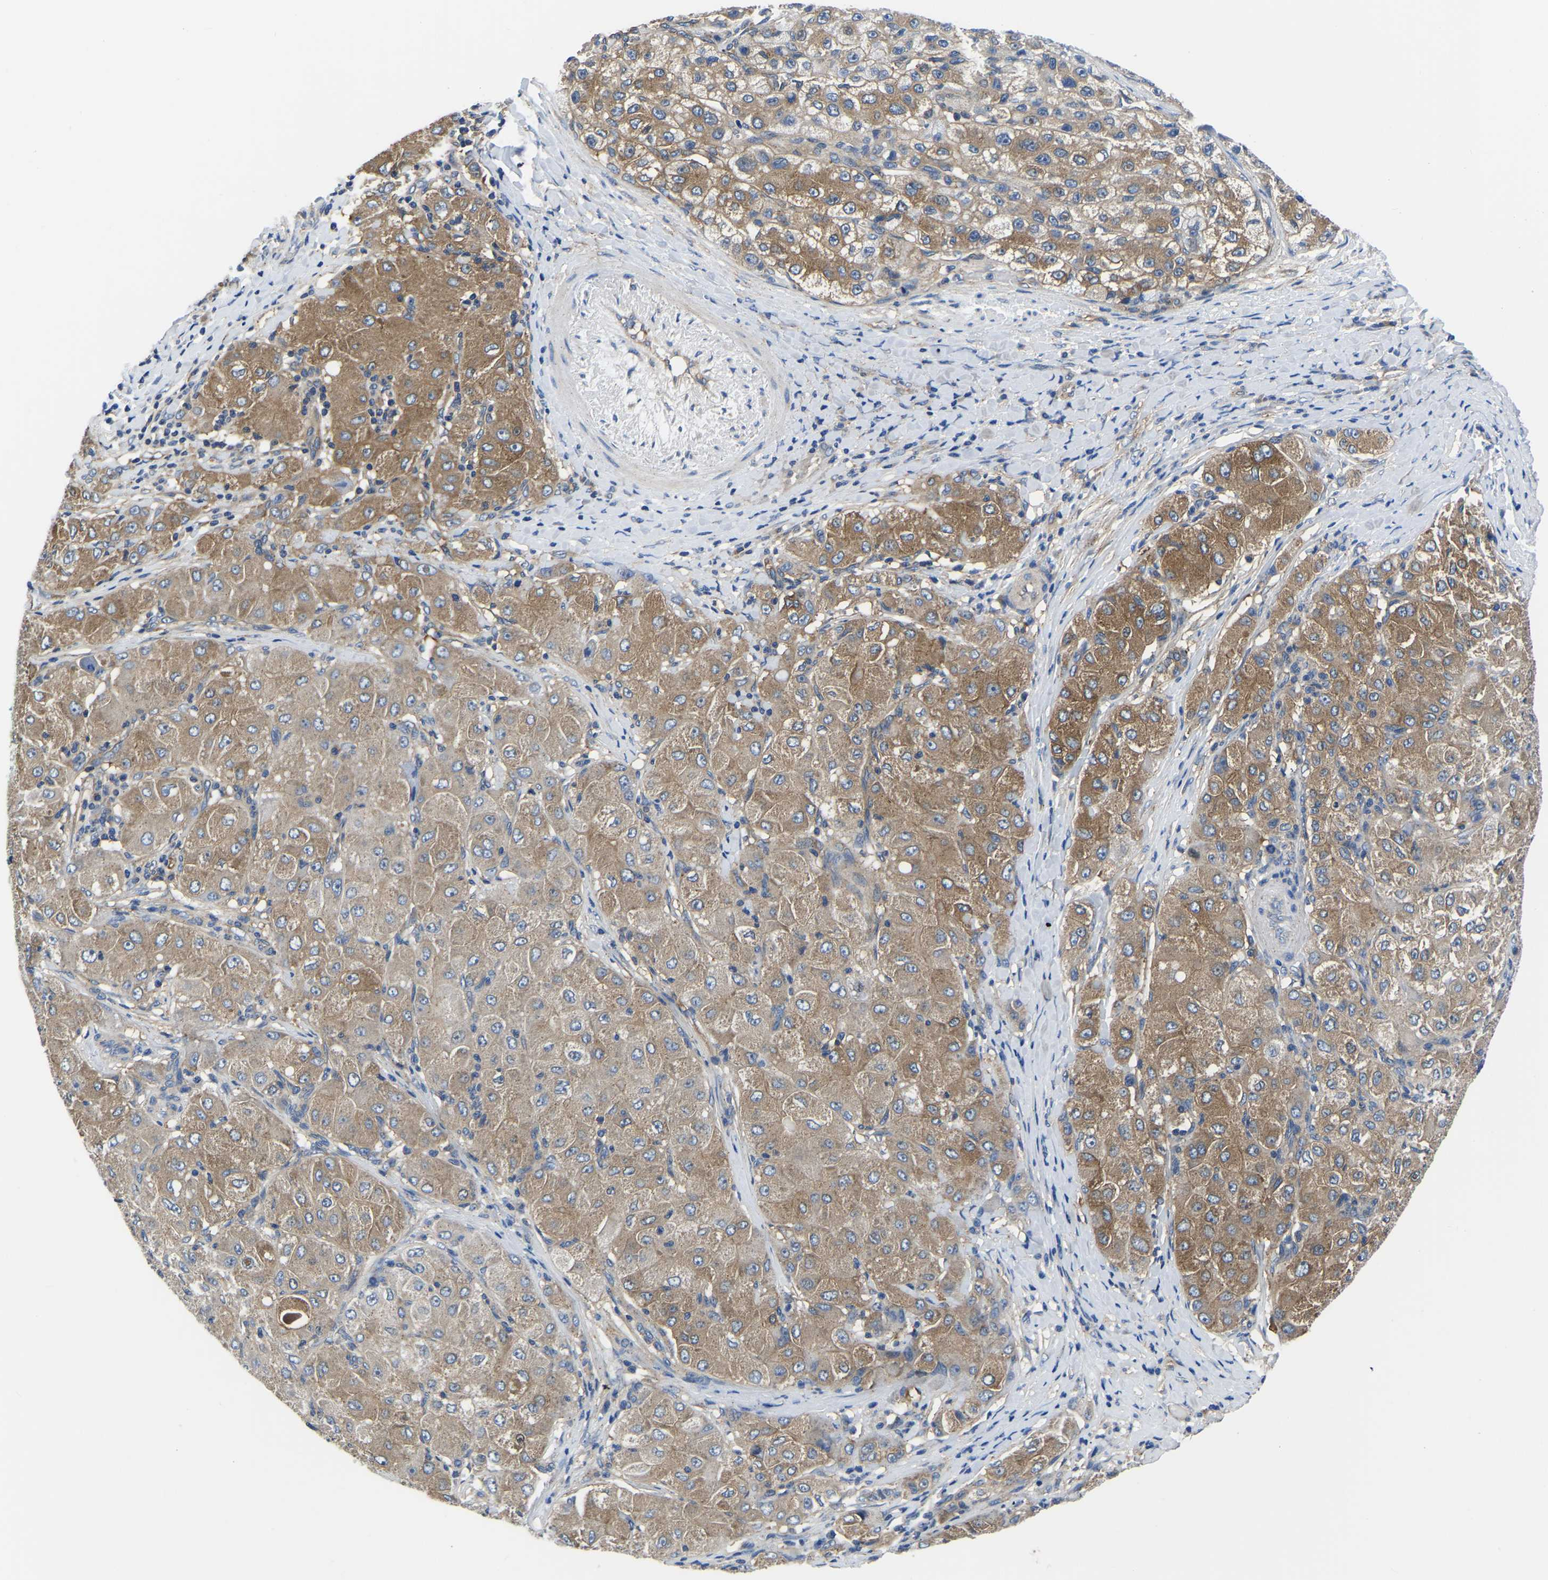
{"staining": {"intensity": "moderate", "quantity": ">75%", "location": "cytoplasmic/membranous"}, "tissue": "liver cancer", "cell_type": "Tumor cells", "image_type": "cancer", "snomed": [{"axis": "morphology", "description": "Carcinoma, Hepatocellular, NOS"}, {"axis": "topography", "description": "Liver"}], "caption": "Moderate cytoplasmic/membranous protein expression is appreciated in about >75% of tumor cells in hepatocellular carcinoma (liver).", "gene": "TFG", "patient": {"sex": "male", "age": 80}}